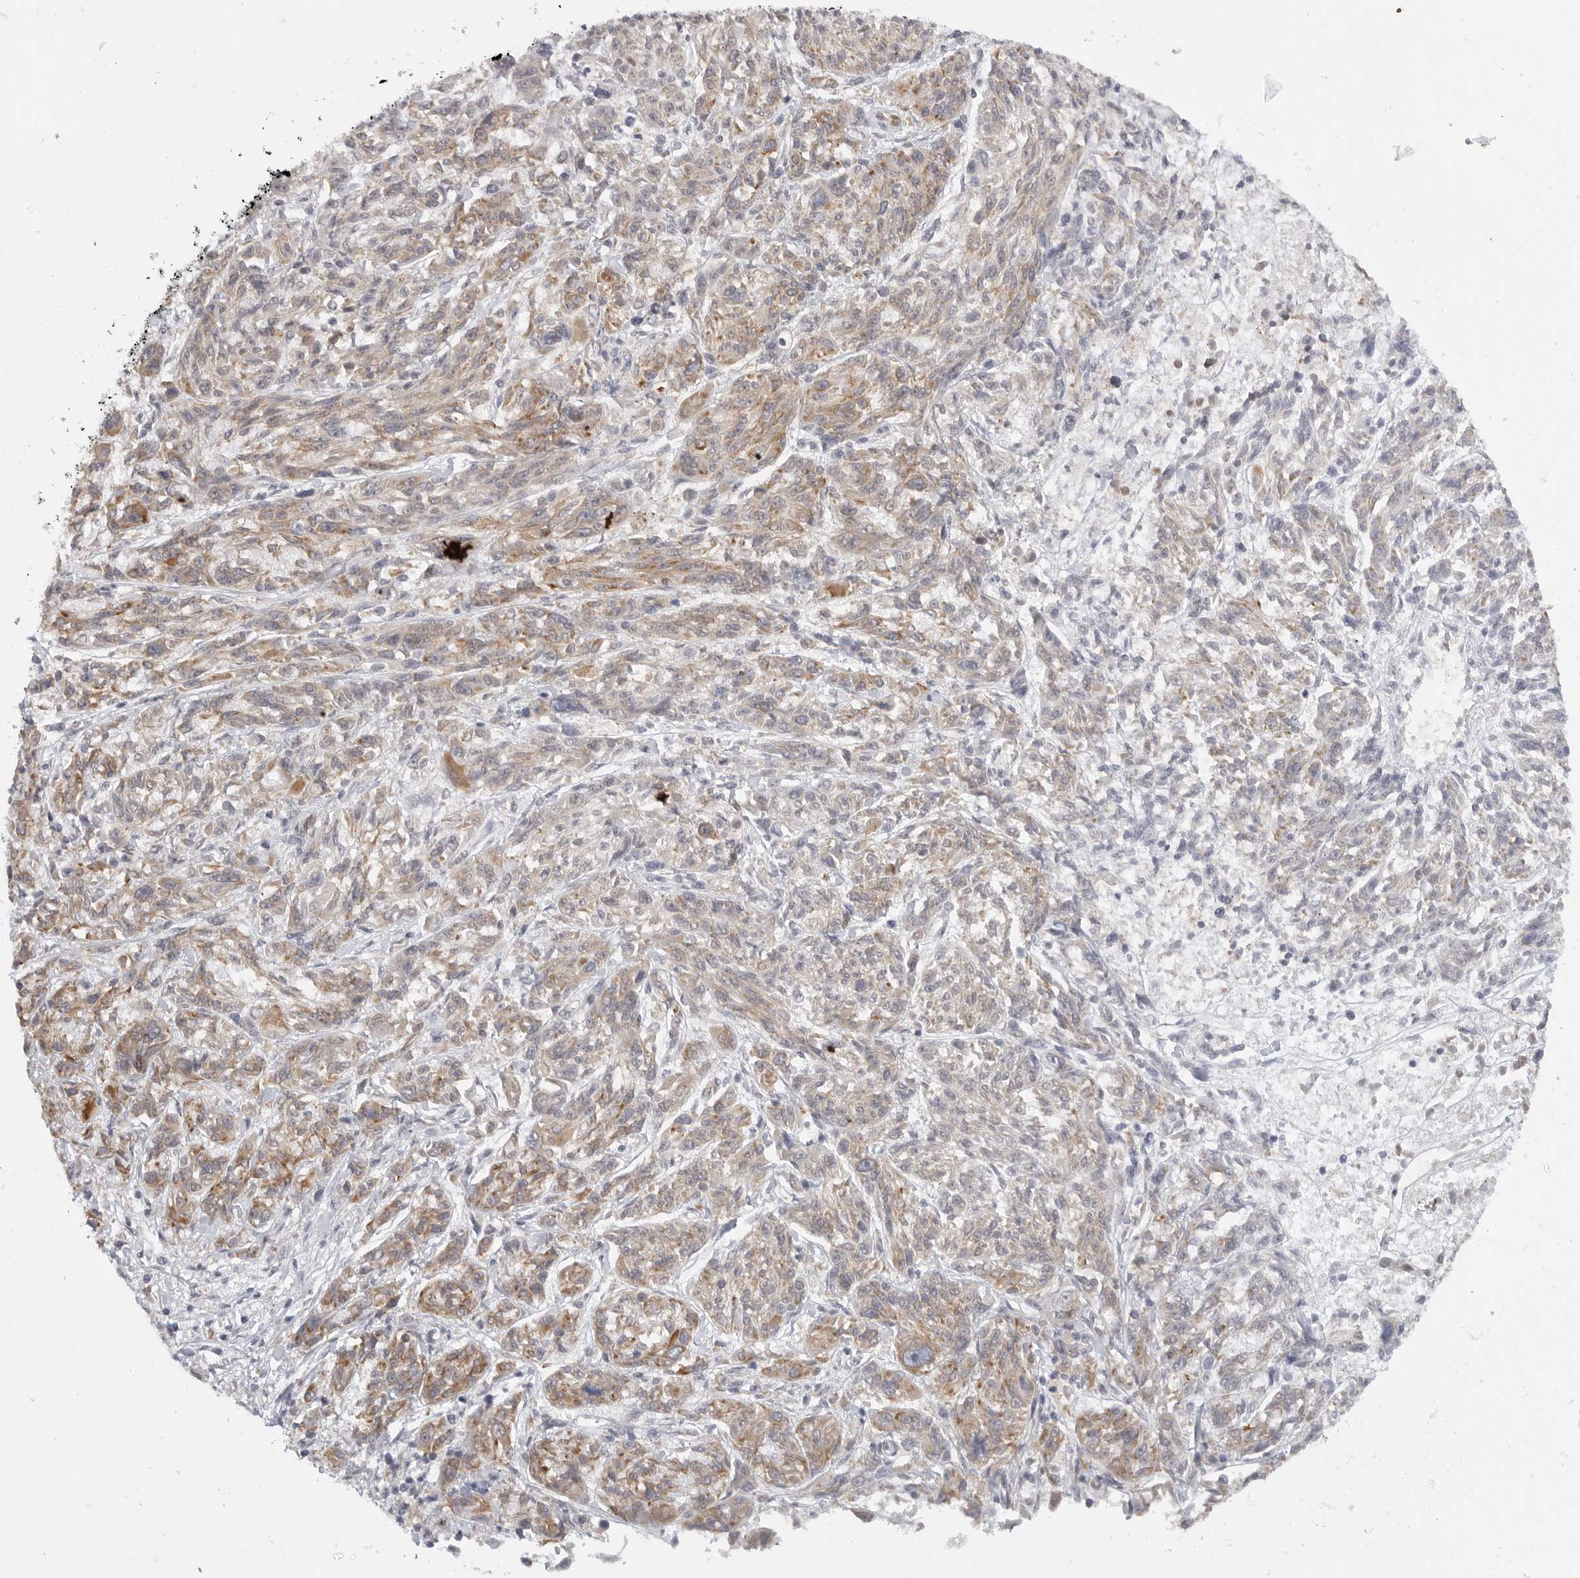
{"staining": {"intensity": "weak", "quantity": ">75%", "location": "cytoplasmic/membranous"}, "tissue": "melanoma", "cell_type": "Tumor cells", "image_type": "cancer", "snomed": [{"axis": "morphology", "description": "Malignant melanoma, NOS"}, {"axis": "topography", "description": "Skin"}], "caption": "The immunohistochemical stain shows weak cytoplasmic/membranous expression in tumor cells of malignant melanoma tissue.", "gene": "CERS2", "patient": {"sex": "male", "age": 53}}